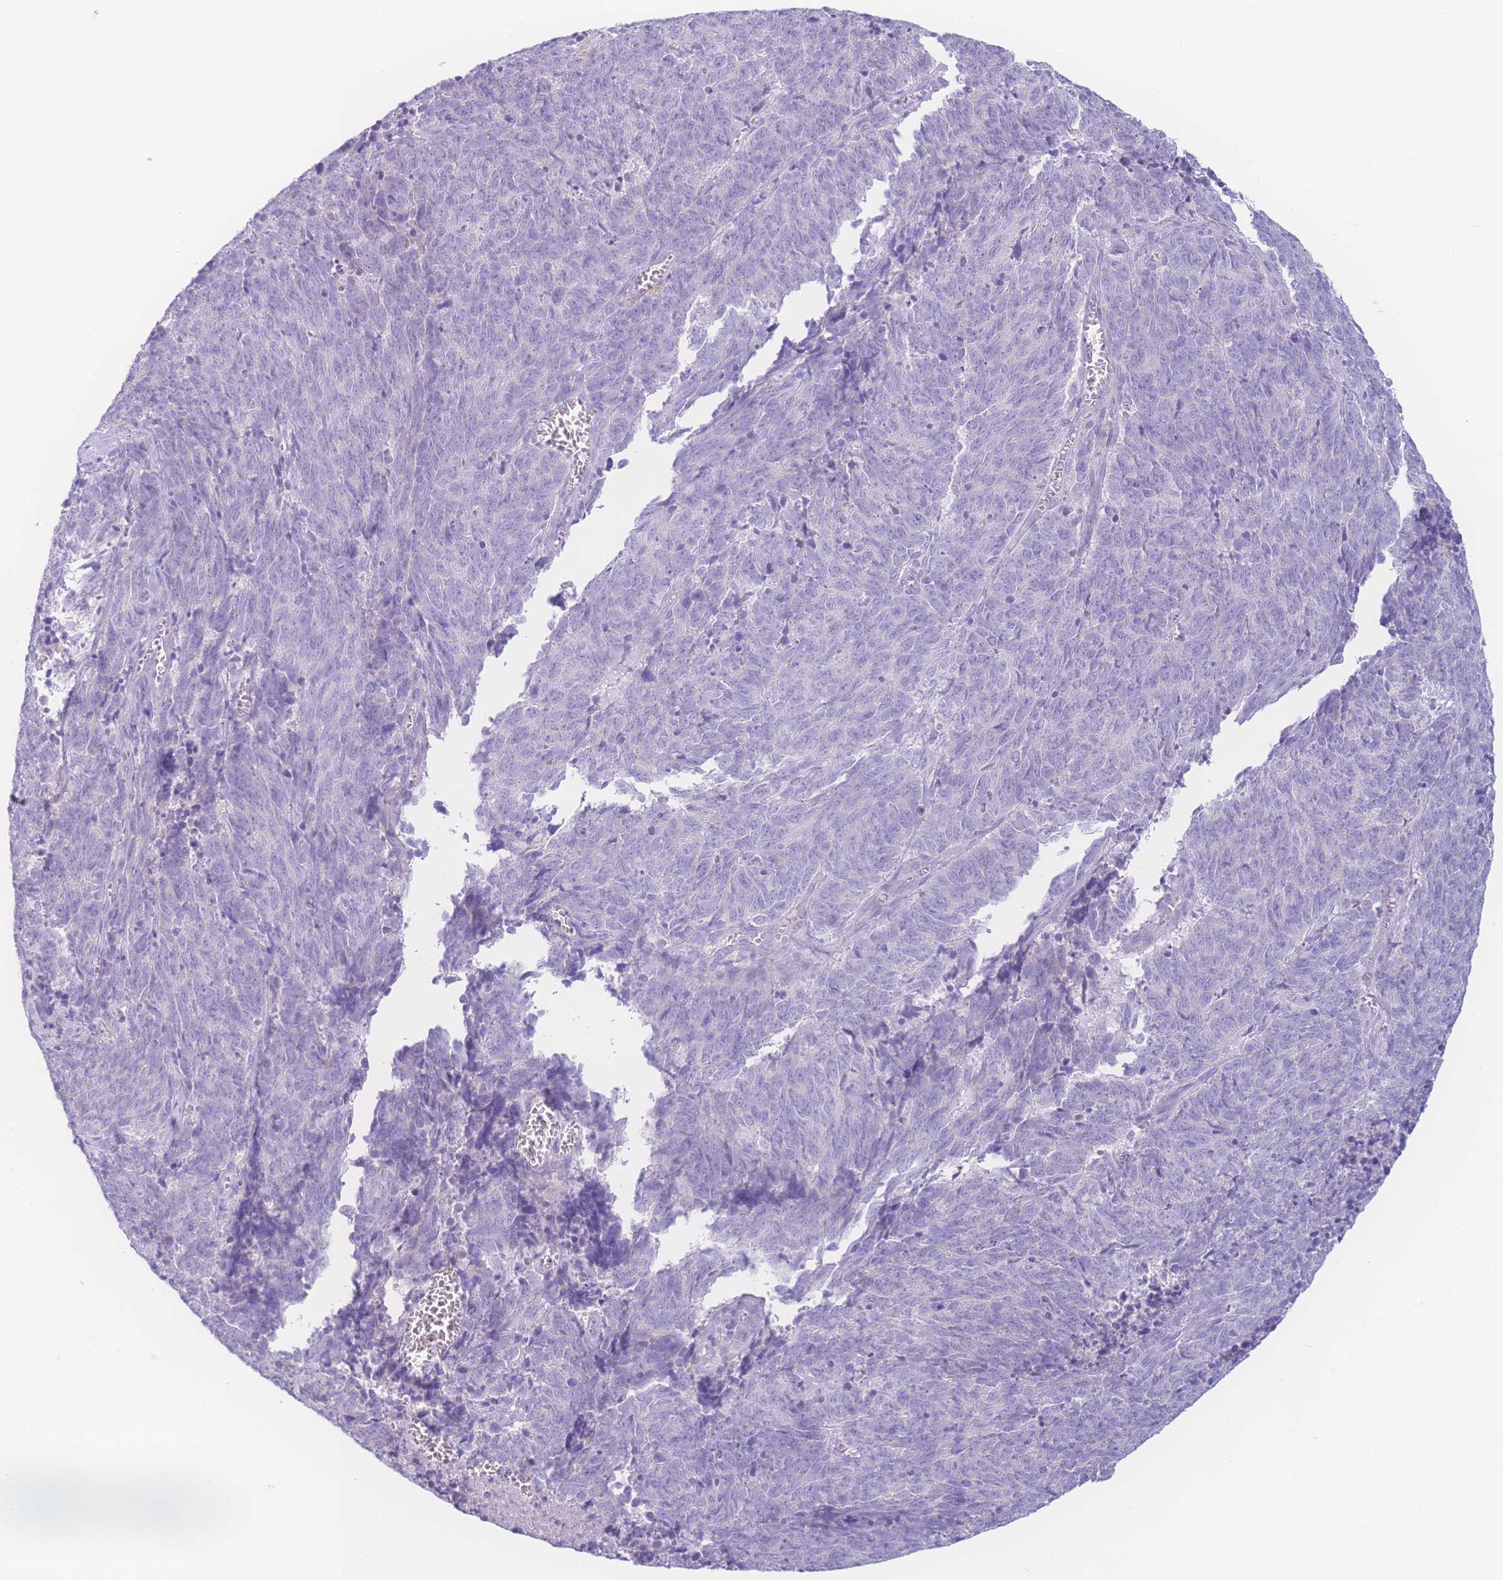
{"staining": {"intensity": "negative", "quantity": "none", "location": "none"}, "tissue": "cervical cancer", "cell_type": "Tumor cells", "image_type": "cancer", "snomed": [{"axis": "morphology", "description": "Squamous cell carcinoma, NOS"}, {"axis": "topography", "description": "Cervix"}], "caption": "Immunohistochemistry (IHC) of human cervical cancer (squamous cell carcinoma) demonstrates no positivity in tumor cells.", "gene": "NBEAL1", "patient": {"sex": "female", "age": 29}}